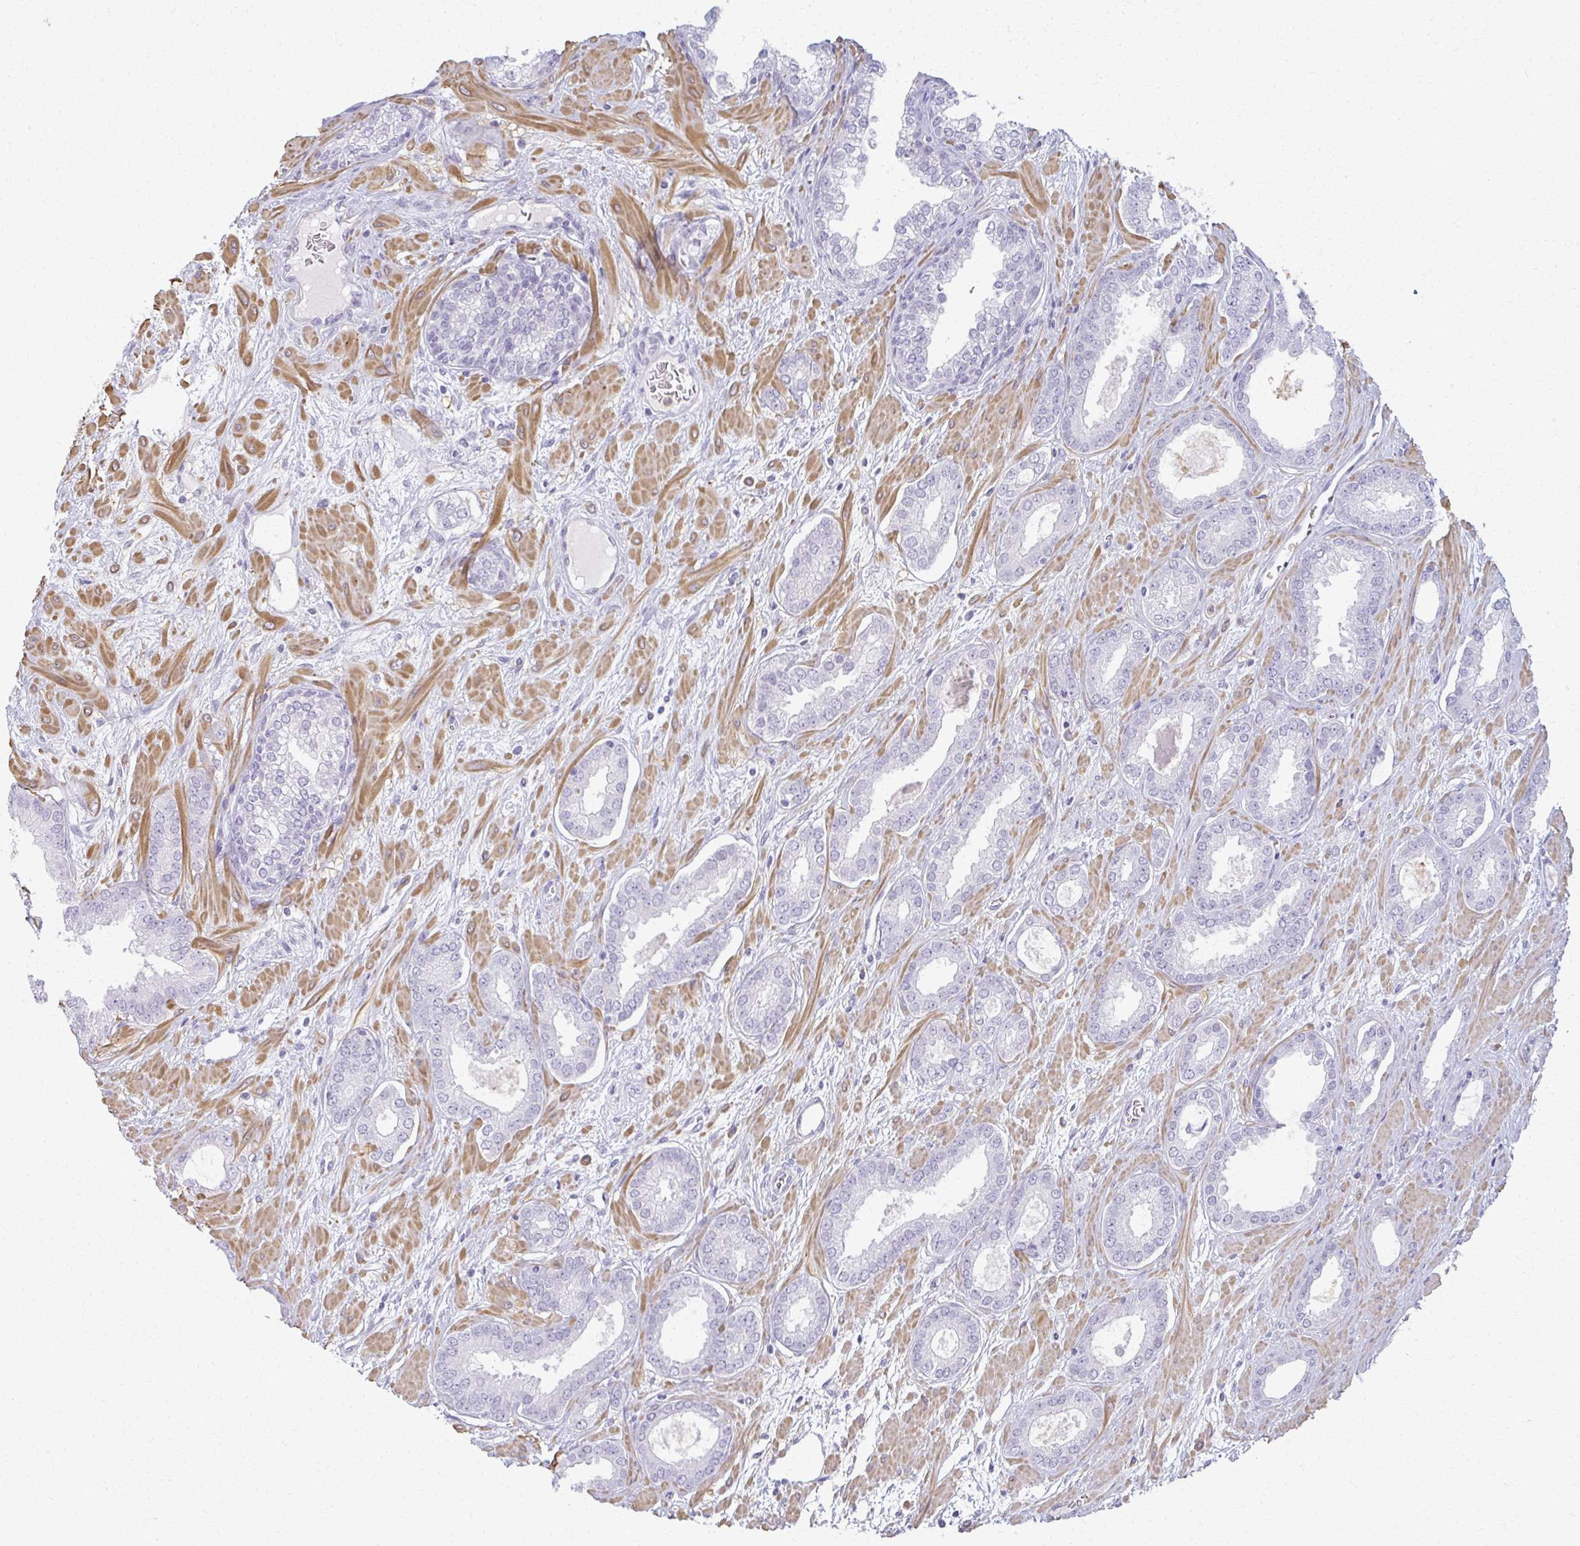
{"staining": {"intensity": "negative", "quantity": "none", "location": "none"}, "tissue": "prostate cancer", "cell_type": "Tumor cells", "image_type": "cancer", "snomed": [{"axis": "morphology", "description": "Adenocarcinoma, High grade"}, {"axis": "topography", "description": "Prostate"}], "caption": "A high-resolution histopathology image shows immunohistochemistry staining of prostate cancer (adenocarcinoma (high-grade)), which reveals no significant staining in tumor cells.", "gene": "CA3", "patient": {"sex": "male", "age": 58}}